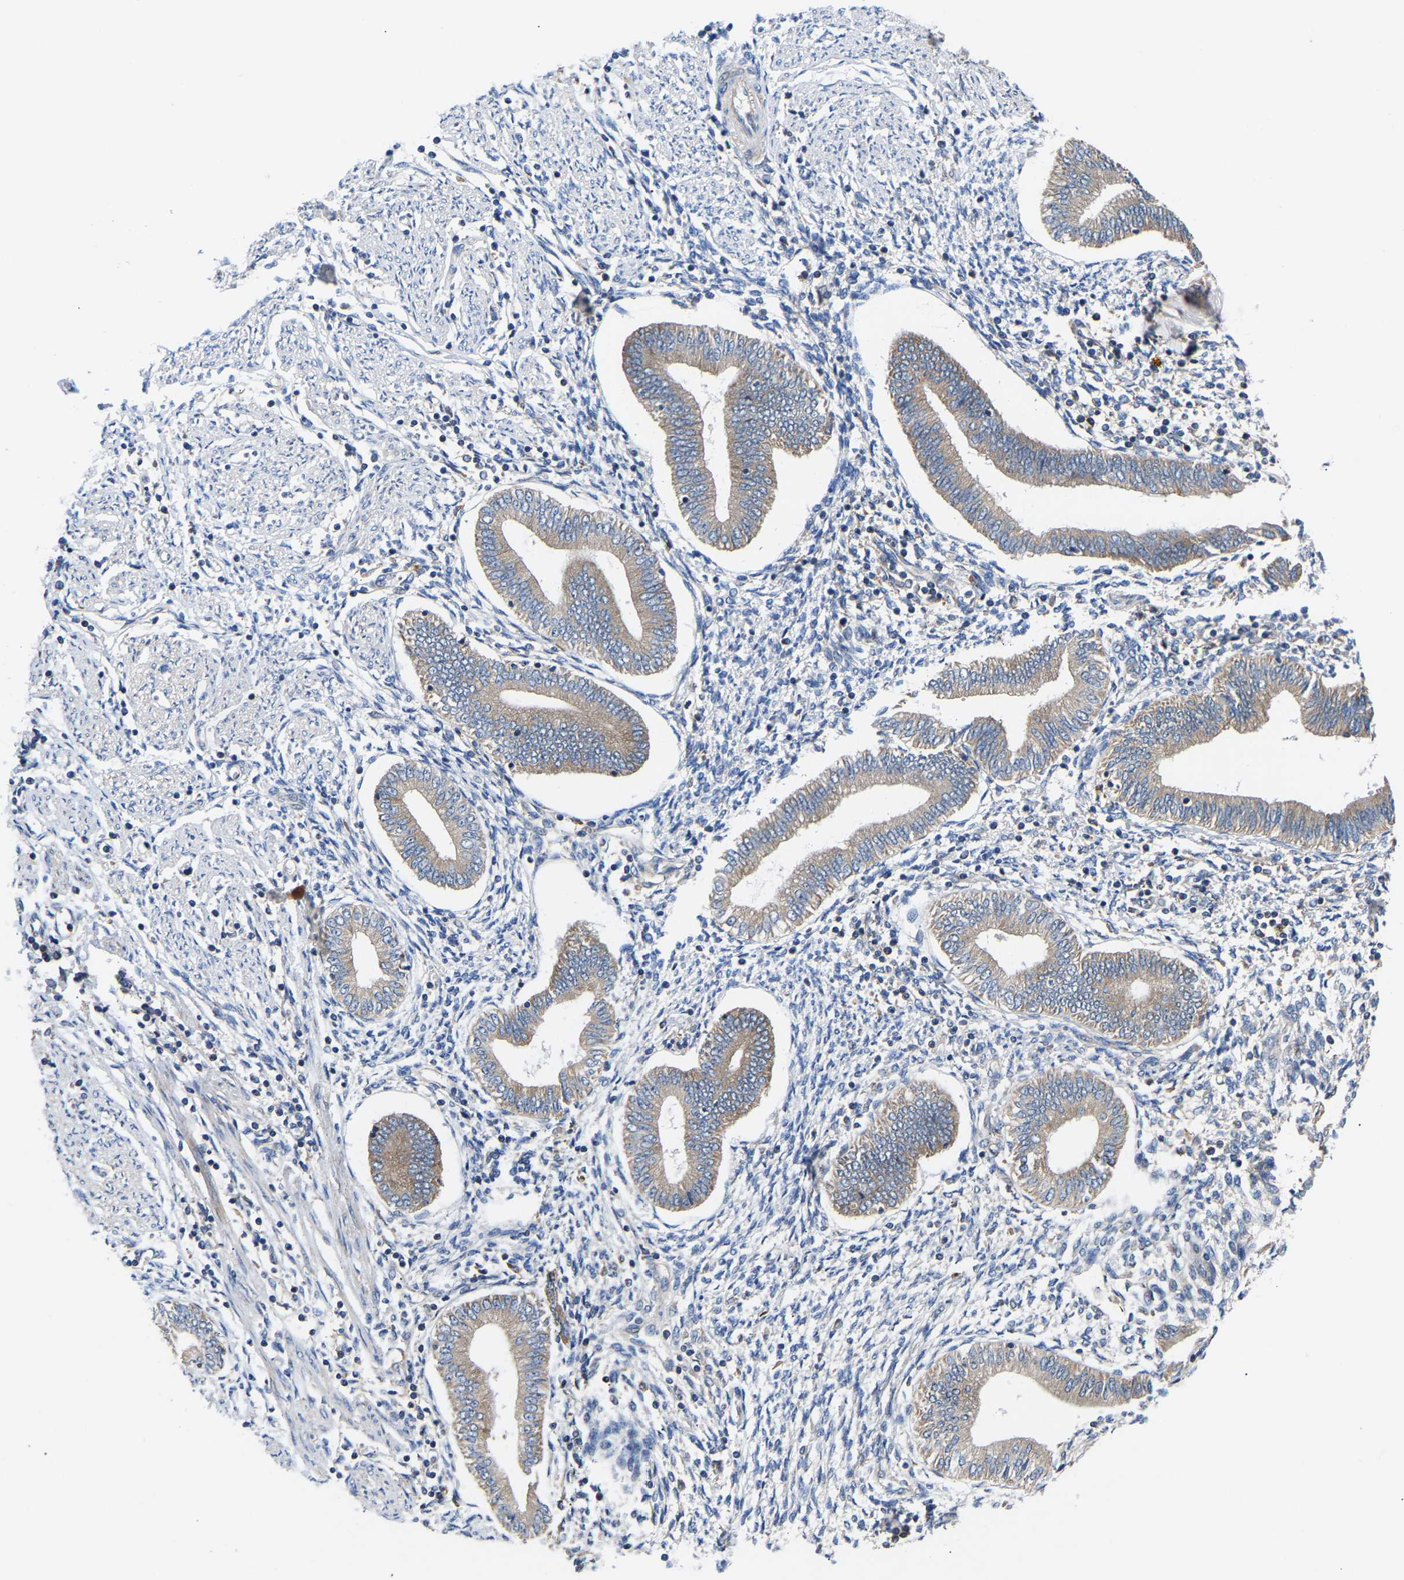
{"staining": {"intensity": "negative", "quantity": "none", "location": "none"}, "tissue": "endometrium", "cell_type": "Cells in endometrial stroma", "image_type": "normal", "snomed": [{"axis": "morphology", "description": "Normal tissue, NOS"}, {"axis": "topography", "description": "Endometrium"}], "caption": "The image exhibits no staining of cells in endometrial stroma in benign endometrium.", "gene": "AIMP2", "patient": {"sex": "female", "age": 50}}